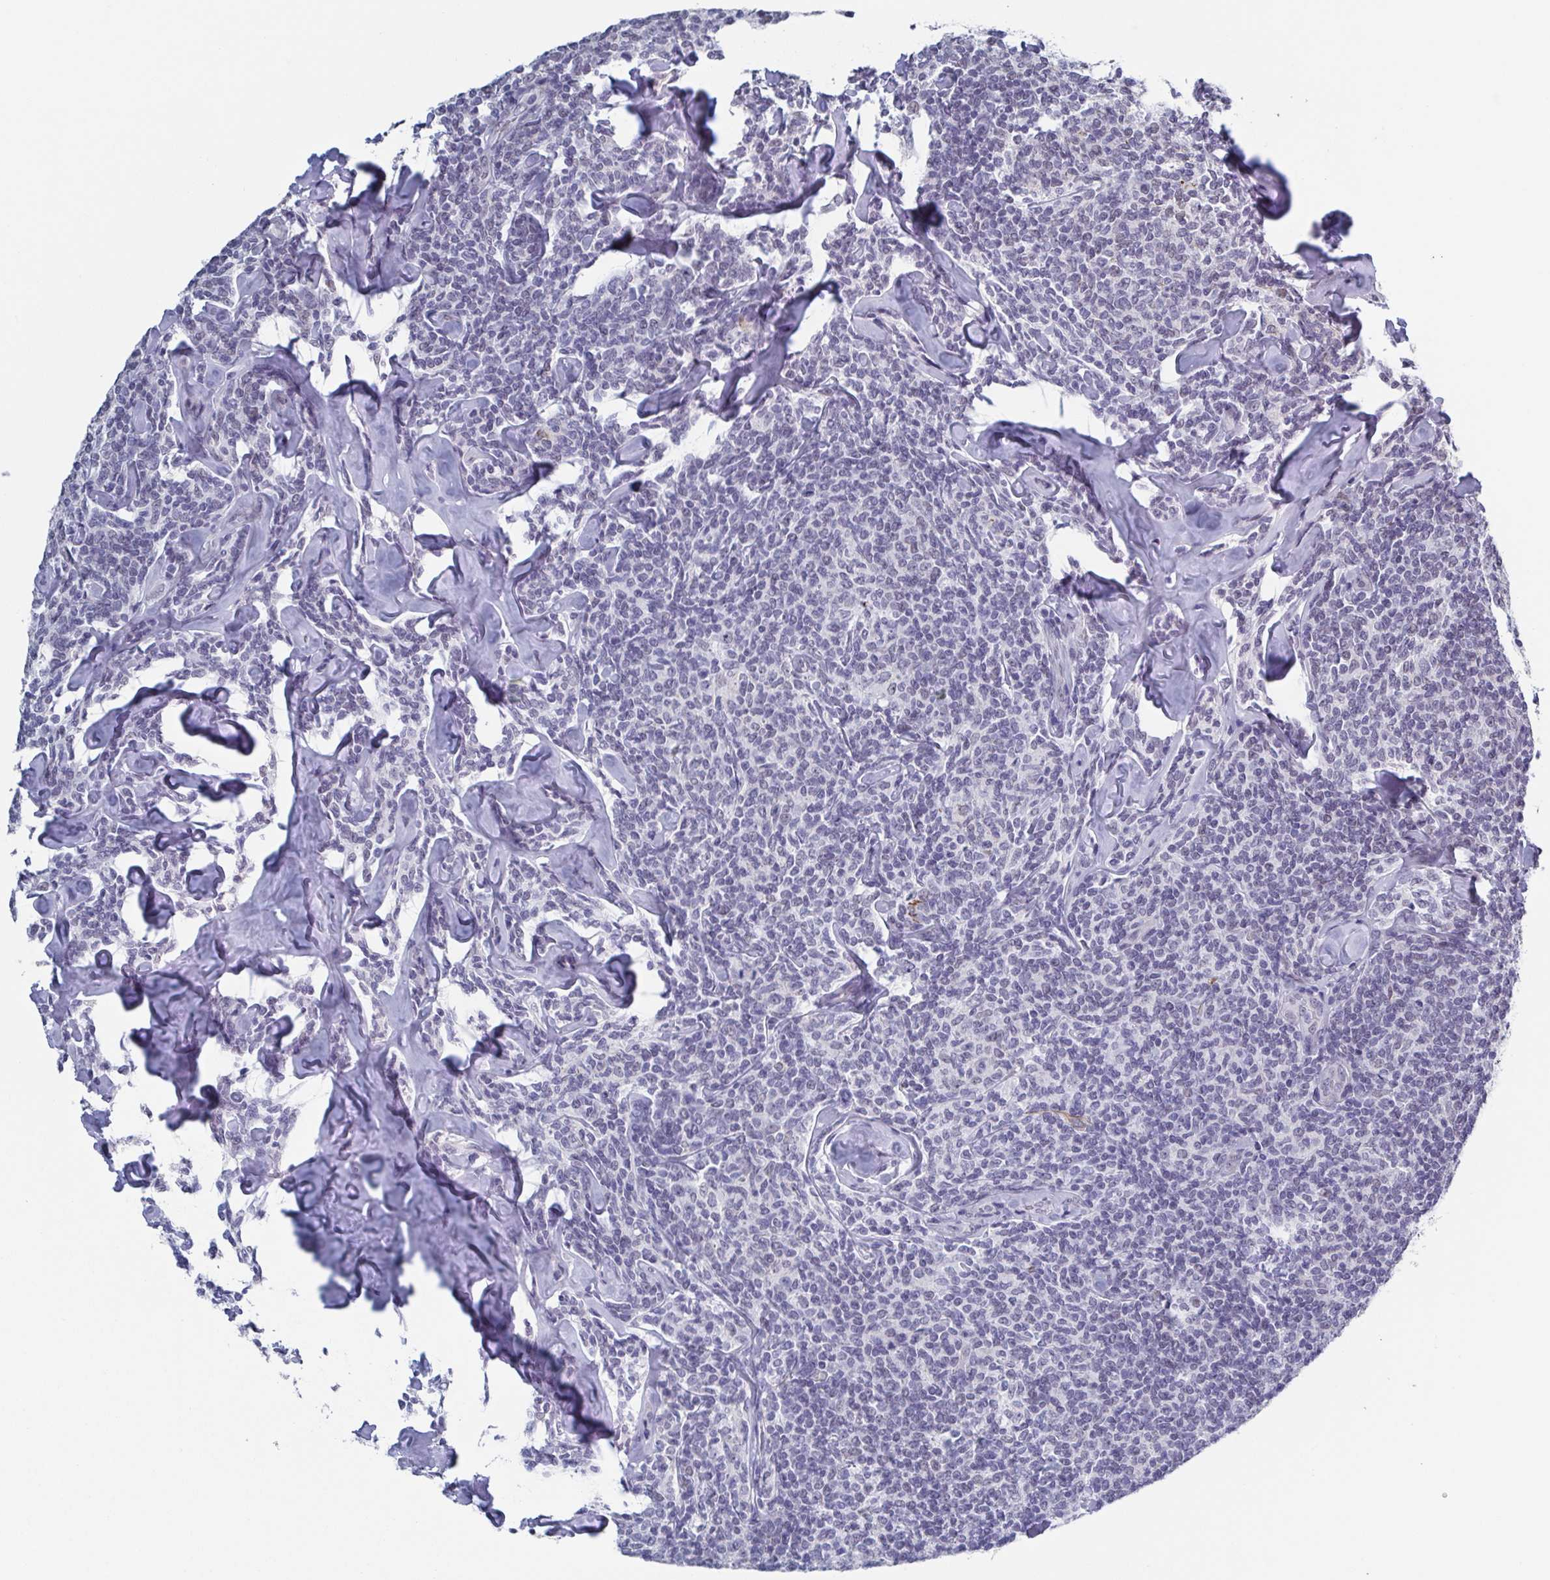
{"staining": {"intensity": "negative", "quantity": "none", "location": "none"}, "tissue": "lymphoma", "cell_type": "Tumor cells", "image_type": "cancer", "snomed": [{"axis": "morphology", "description": "Malignant lymphoma, non-Hodgkin's type, Low grade"}, {"axis": "topography", "description": "Lymph node"}], "caption": "Micrograph shows no significant protein staining in tumor cells of low-grade malignant lymphoma, non-Hodgkin's type.", "gene": "TMEM92", "patient": {"sex": "female", "age": 56}}